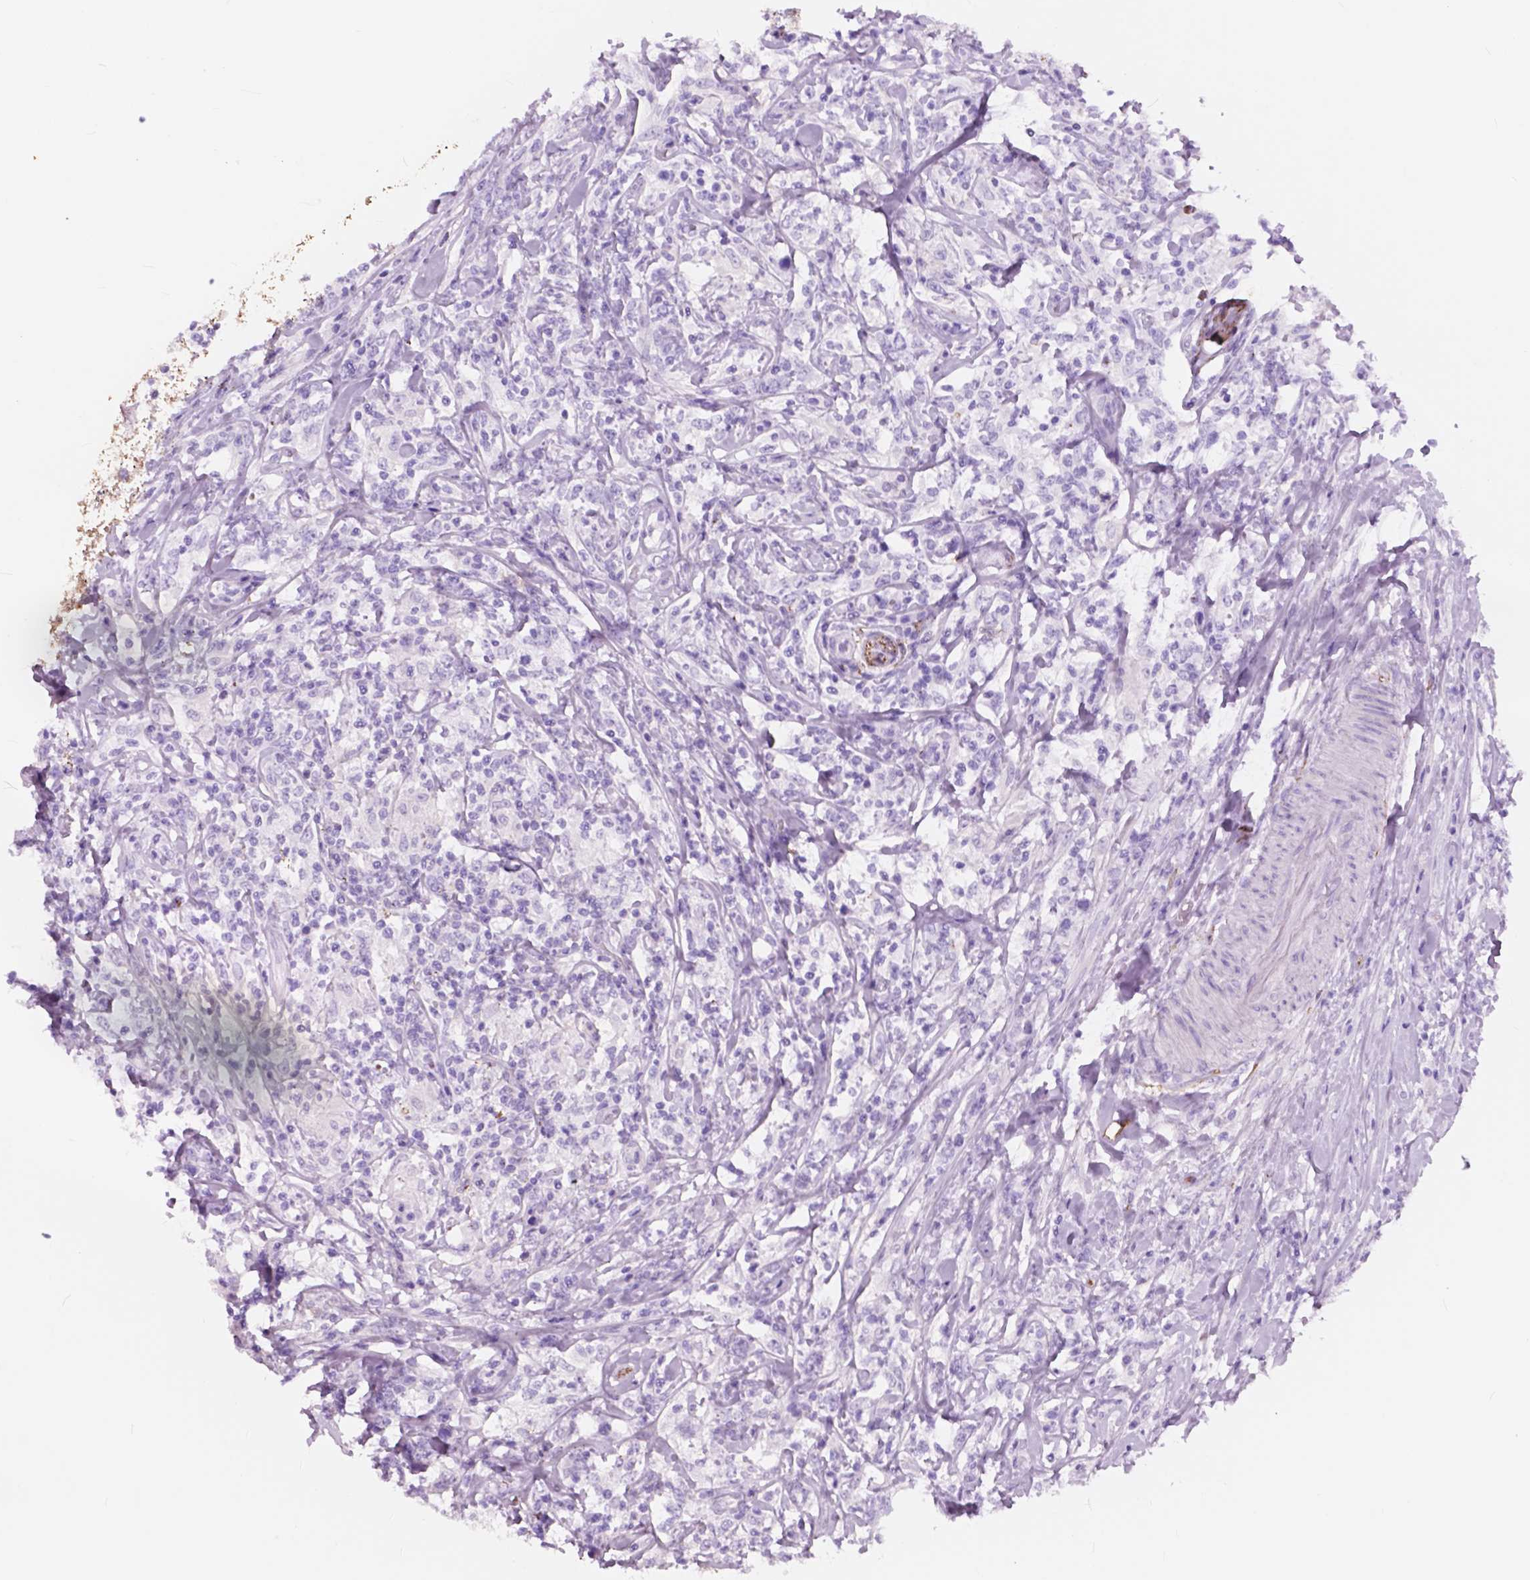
{"staining": {"intensity": "negative", "quantity": "none", "location": "none"}, "tissue": "lymphoma", "cell_type": "Tumor cells", "image_type": "cancer", "snomed": [{"axis": "morphology", "description": "Malignant lymphoma, non-Hodgkin's type, High grade"}, {"axis": "topography", "description": "Lymph node"}], "caption": "Tumor cells are negative for brown protein staining in high-grade malignant lymphoma, non-Hodgkin's type. (Stains: DAB (3,3'-diaminobenzidine) immunohistochemistry with hematoxylin counter stain, Microscopy: brightfield microscopy at high magnification).", "gene": "FXYD2", "patient": {"sex": "female", "age": 84}}